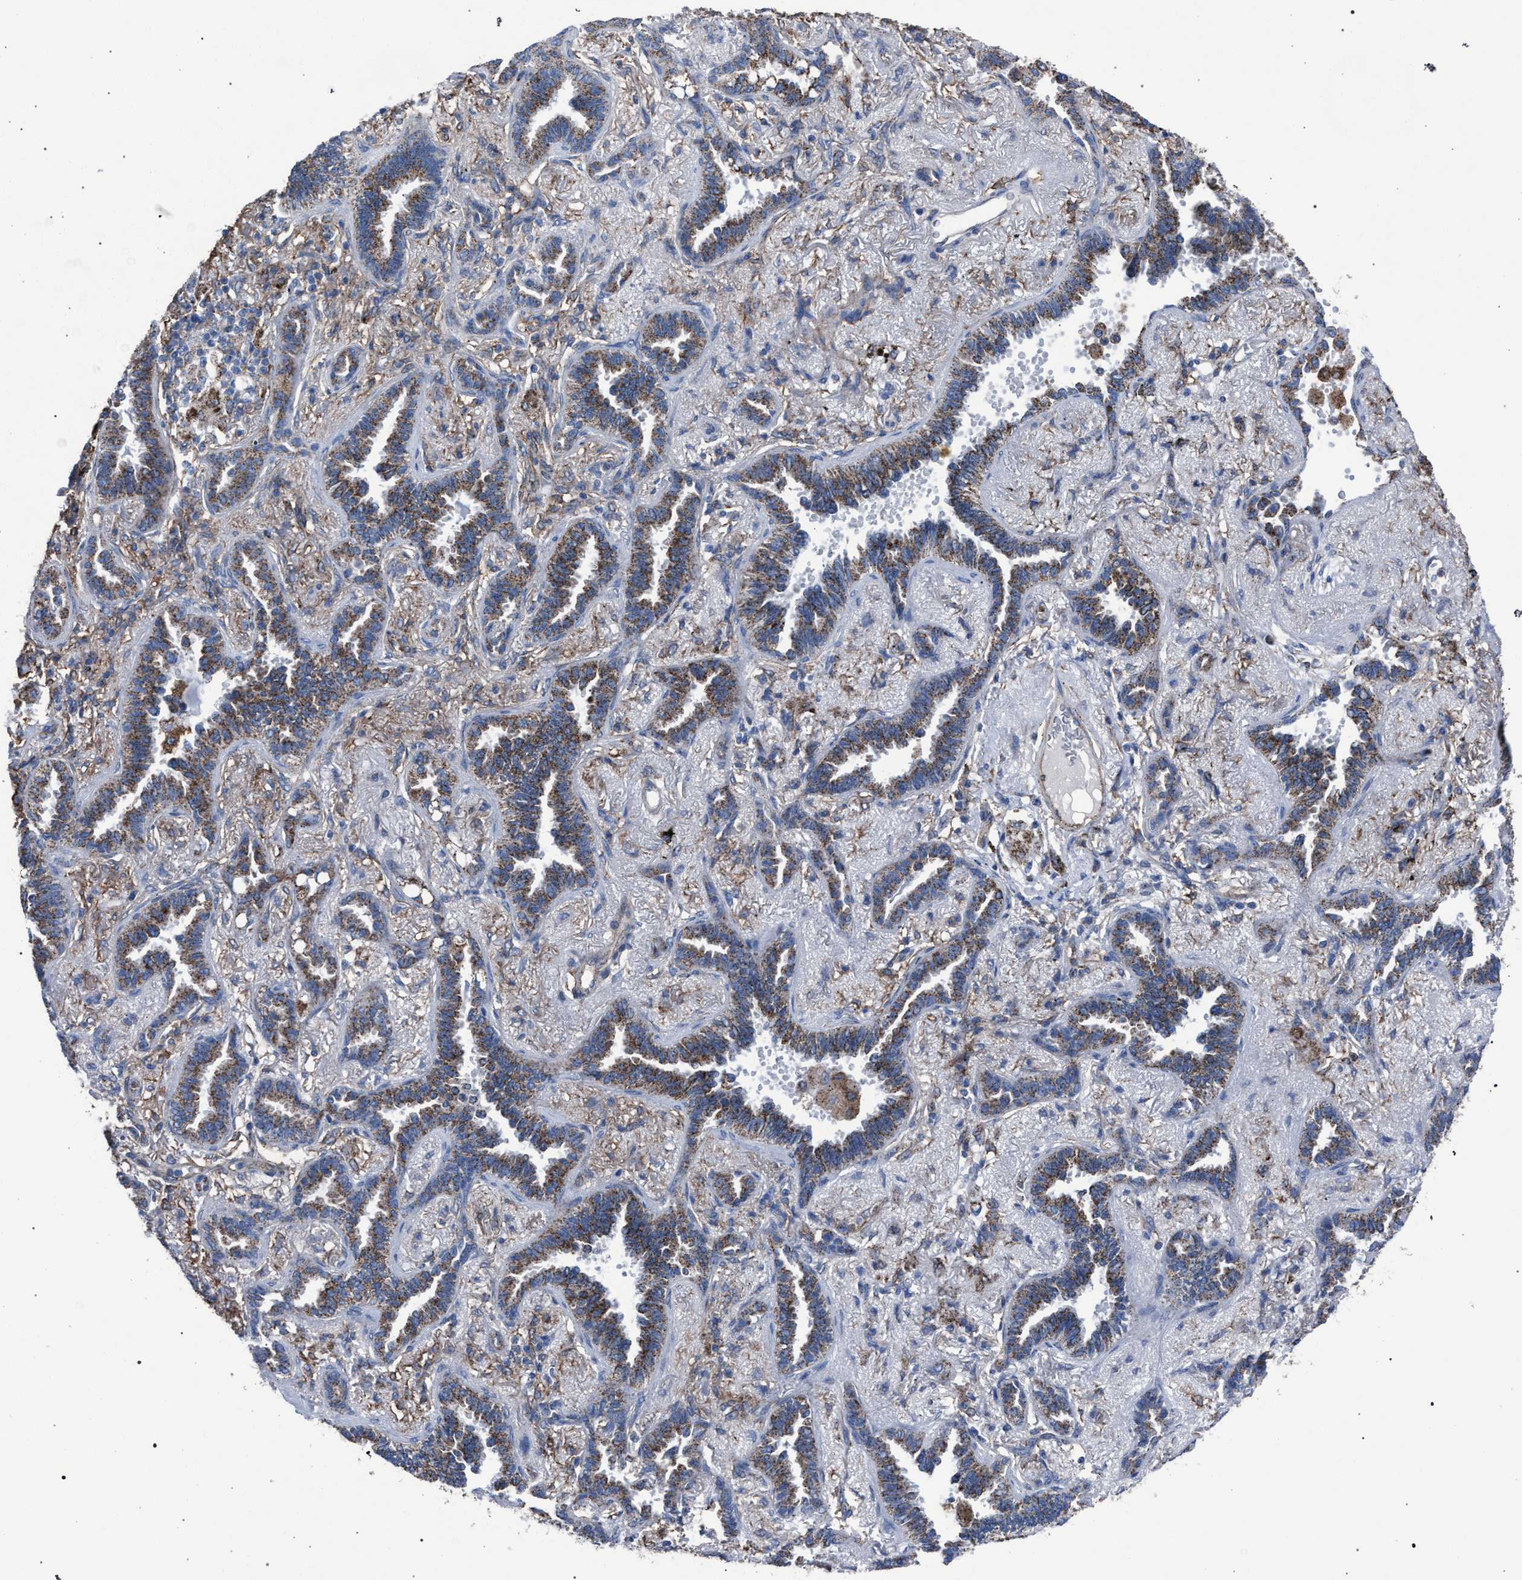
{"staining": {"intensity": "moderate", "quantity": ">75%", "location": "cytoplasmic/membranous"}, "tissue": "lung cancer", "cell_type": "Tumor cells", "image_type": "cancer", "snomed": [{"axis": "morphology", "description": "Adenocarcinoma, NOS"}, {"axis": "topography", "description": "Lung"}], "caption": "Human lung cancer stained with a protein marker reveals moderate staining in tumor cells.", "gene": "HSD17B4", "patient": {"sex": "male", "age": 59}}